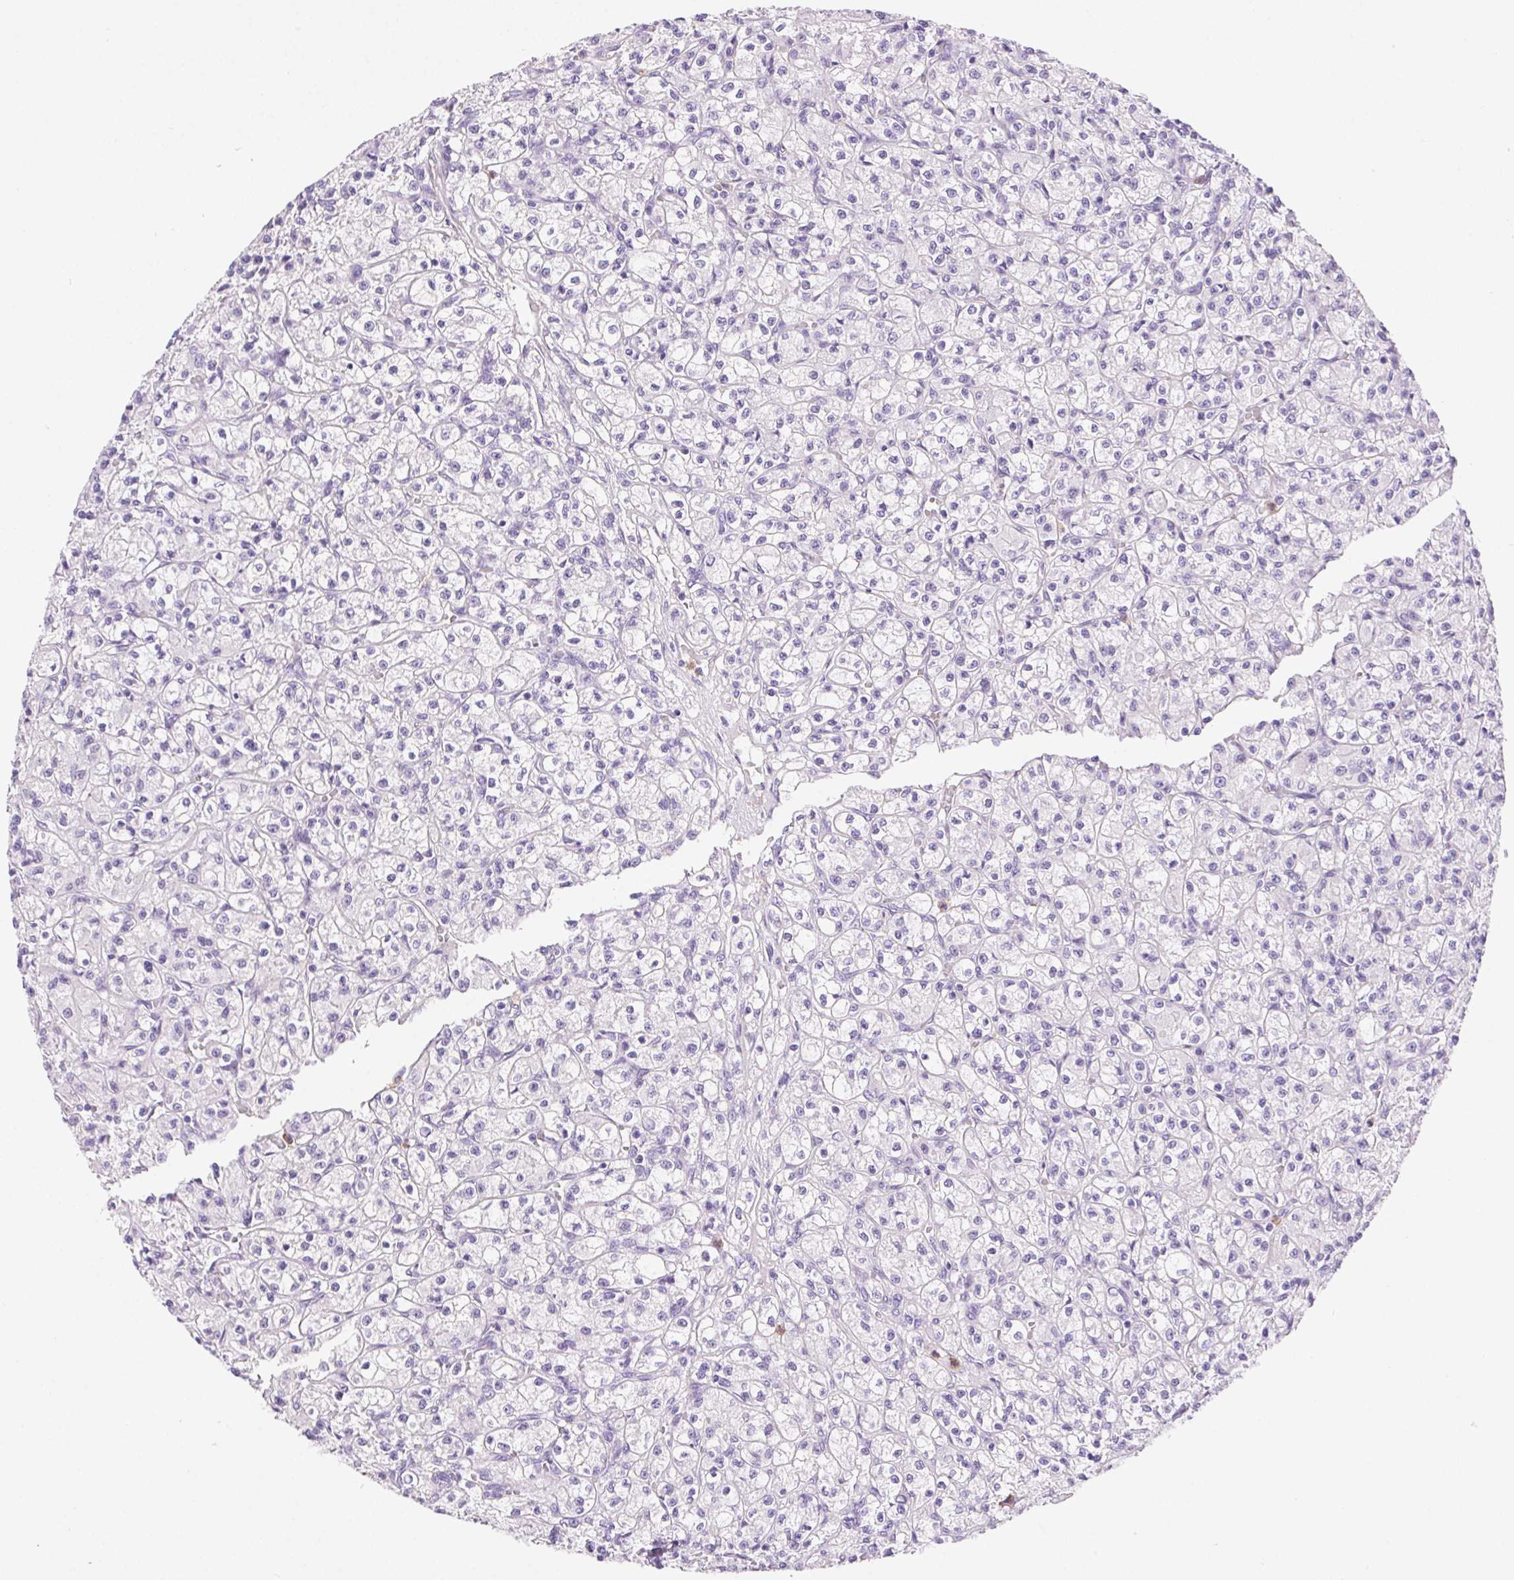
{"staining": {"intensity": "negative", "quantity": "none", "location": "none"}, "tissue": "renal cancer", "cell_type": "Tumor cells", "image_type": "cancer", "snomed": [{"axis": "morphology", "description": "Adenocarcinoma, NOS"}, {"axis": "topography", "description": "Kidney"}], "caption": "A histopathology image of renal cancer (adenocarcinoma) stained for a protein shows no brown staining in tumor cells.", "gene": "SHCBP1L", "patient": {"sex": "female", "age": 70}}